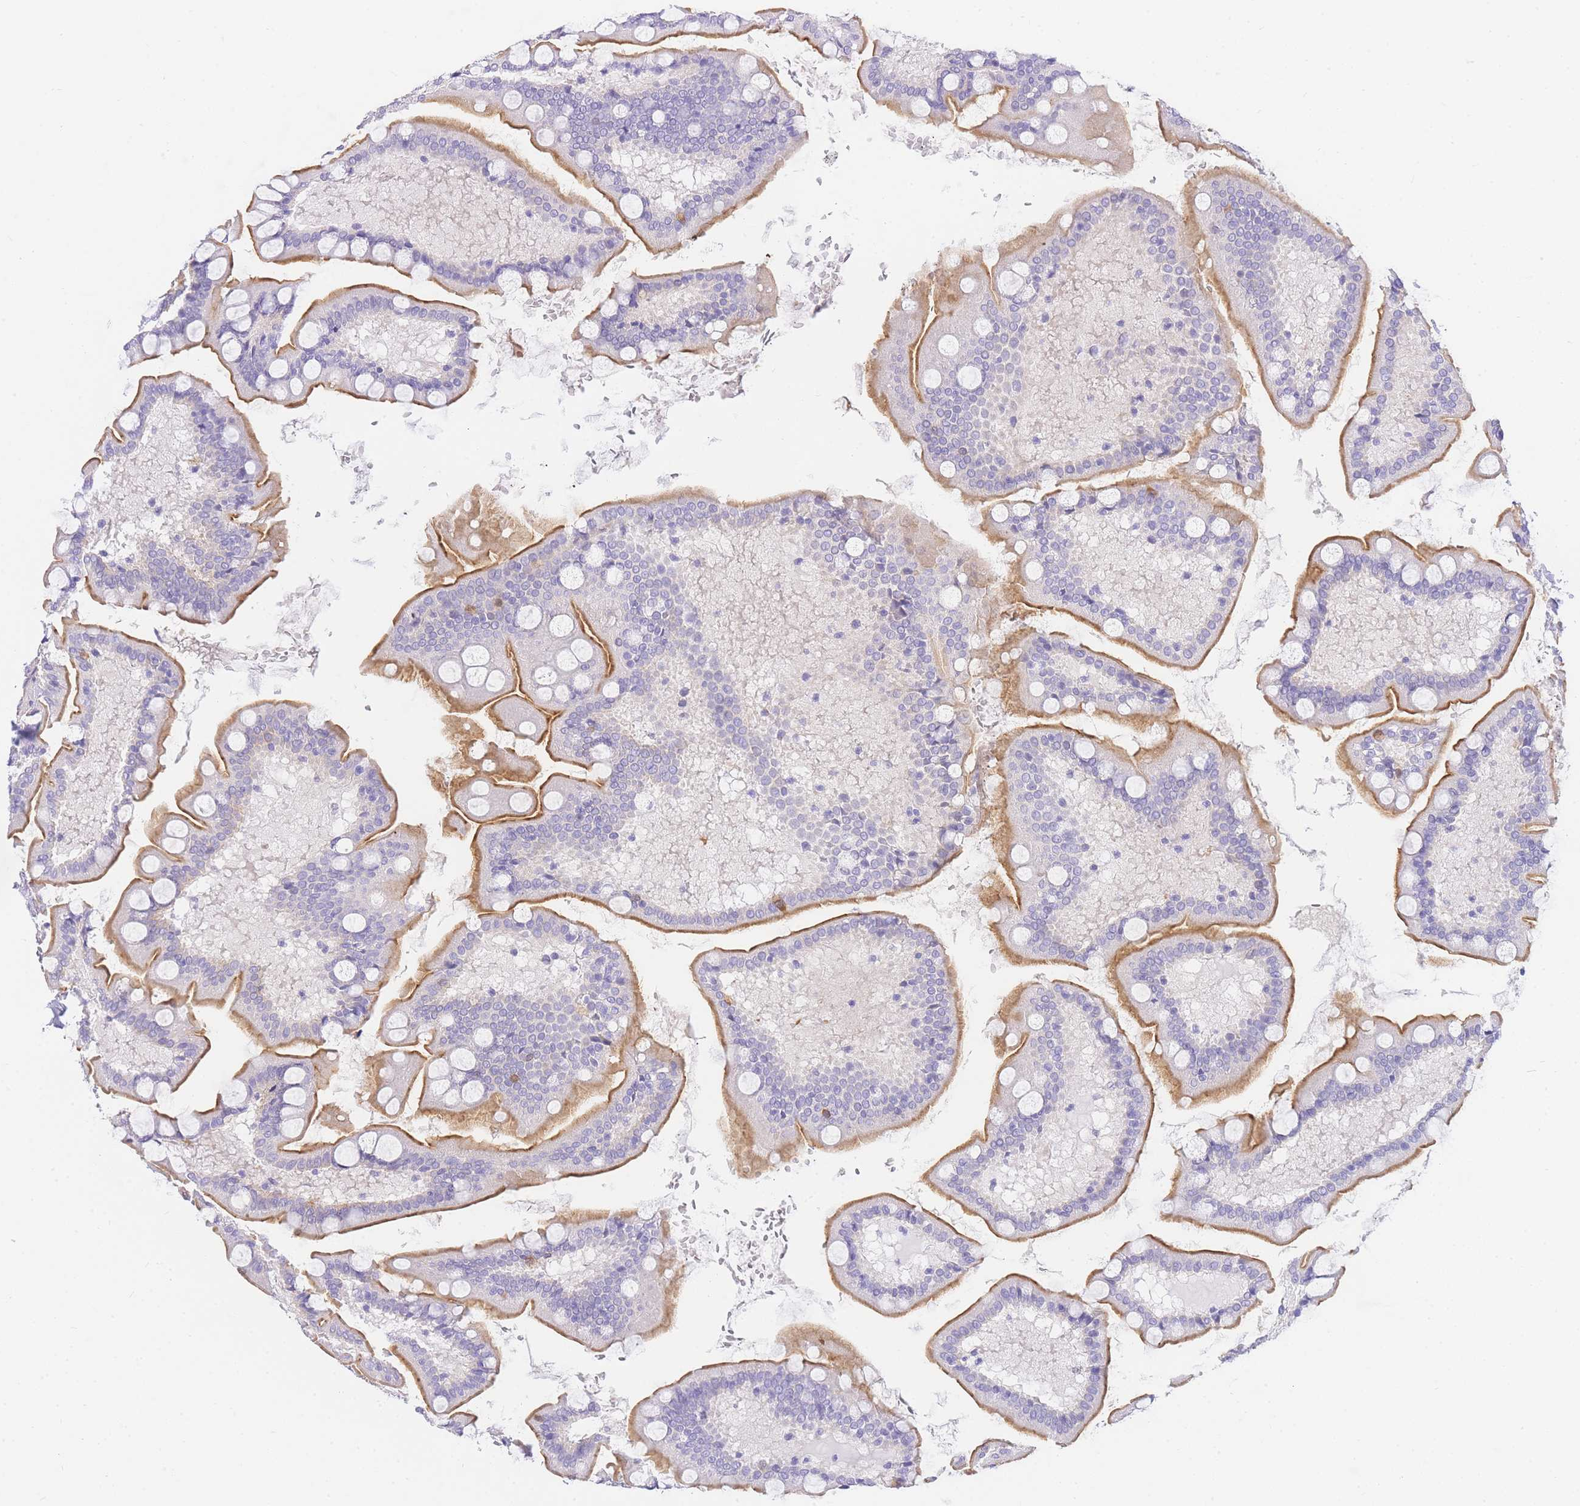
{"staining": {"intensity": "moderate", "quantity": "25%-75%", "location": "cytoplasmic/membranous"}, "tissue": "small intestine", "cell_type": "Glandular cells", "image_type": "normal", "snomed": [{"axis": "morphology", "description": "Normal tissue, NOS"}, {"axis": "topography", "description": "Small intestine"}], "caption": "The micrograph displays staining of unremarkable small intestine, revealing moderate cytoplasmic/membranous protein expression (brown color) within glandular cells. (DAB (3,3'-diaminobenzidine) = brown stain, brightfield microscopy at high magnification).", "gene": "SRSF12", "patient": {"sex": "male", "age": 41}}